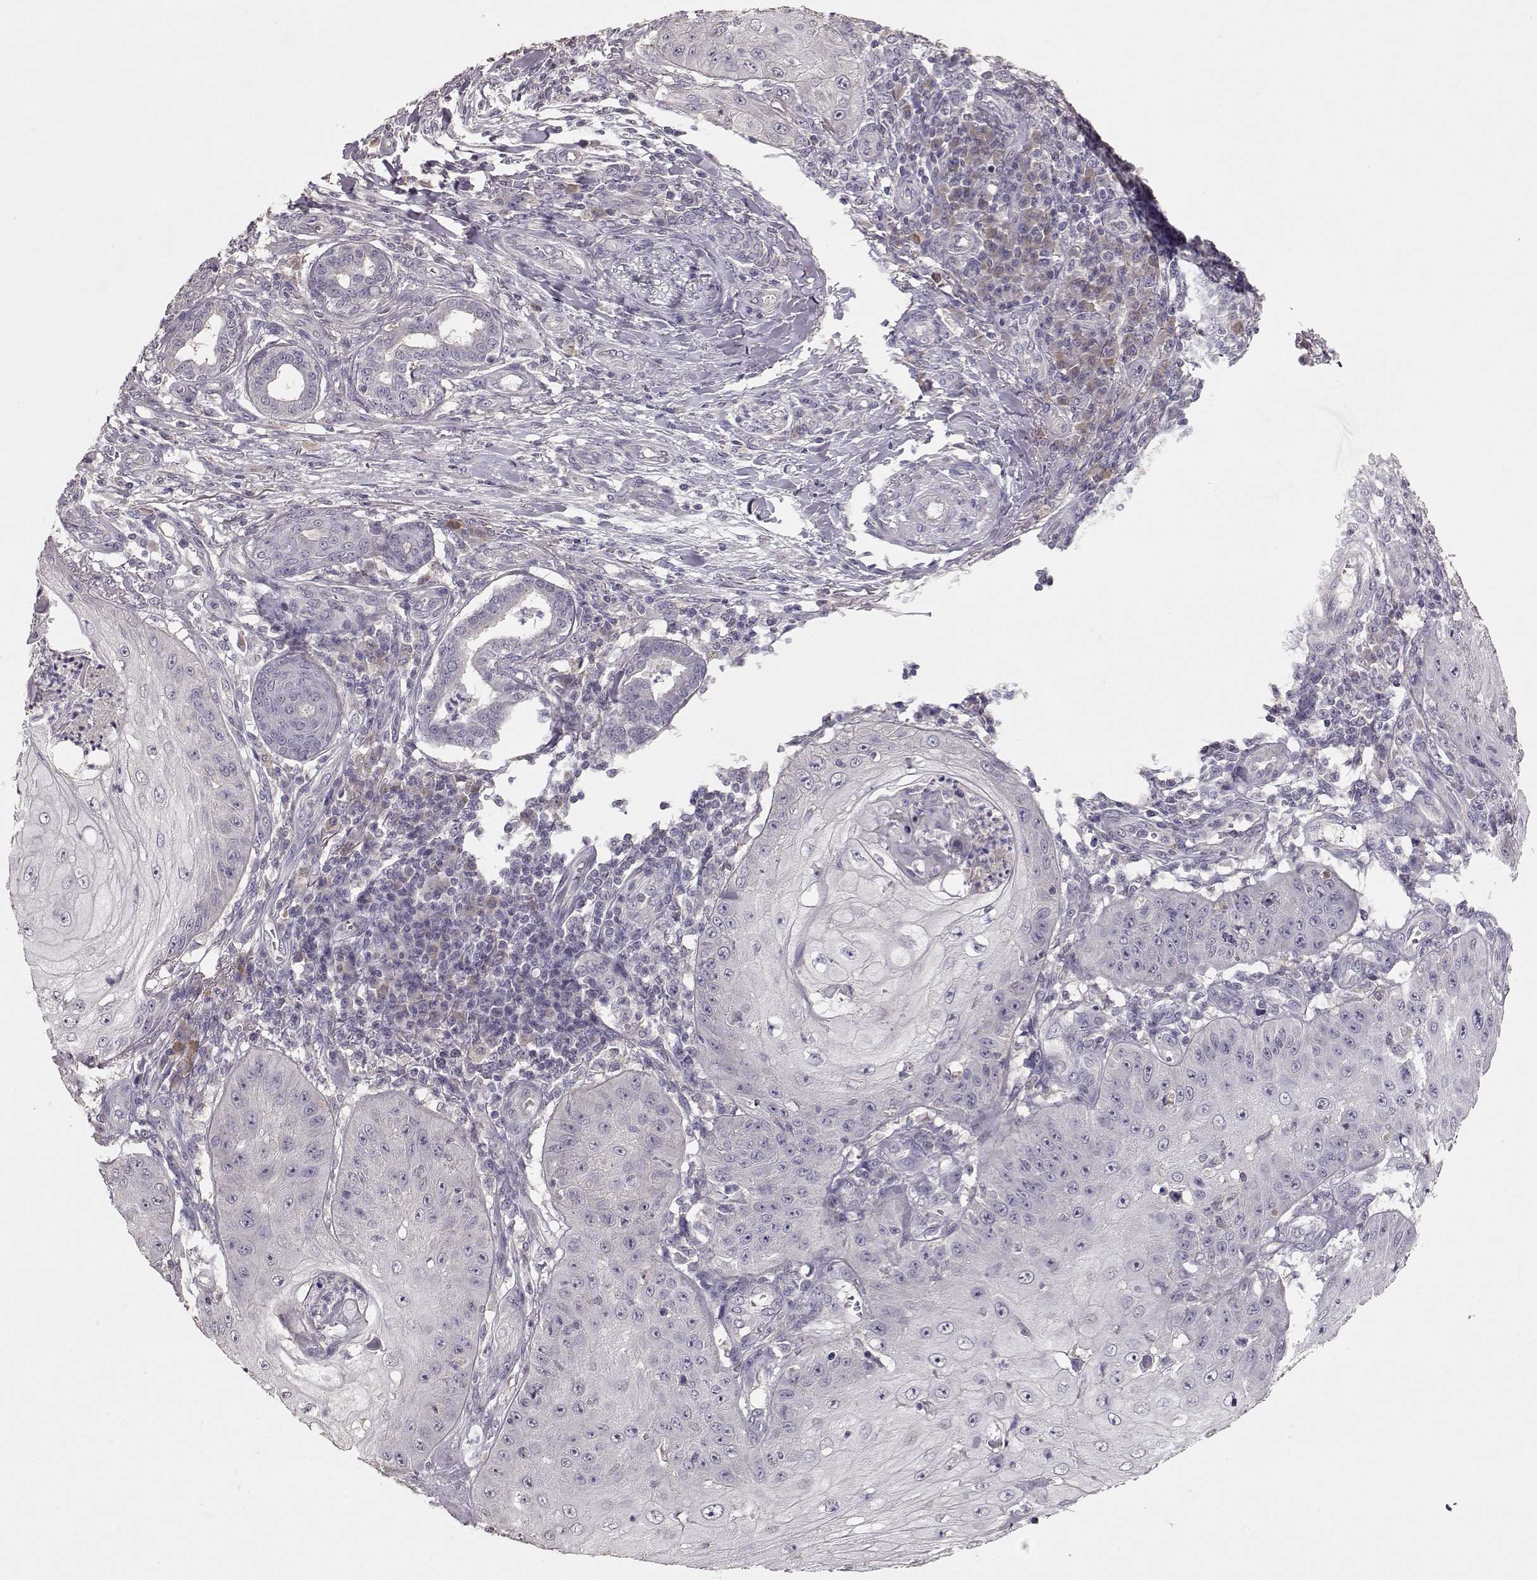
{"staining": {"intensity": "negative", "quantity": "none", "location": "none"}, "tissue": "skin cancer", "cell_type": "Tumor cells", "image_type": "cancer", "snomed": [{"axis": "morphology", "description": "Squamous cell carcinoma, NOS"}, {"axis": "topography", "description": "Skin"}], "caption": "Micrograph shows no significant protein staining in tumor cells of skin cancer.", "gene": "PMCH", "patient": {"sex": "male", "age": 70}}